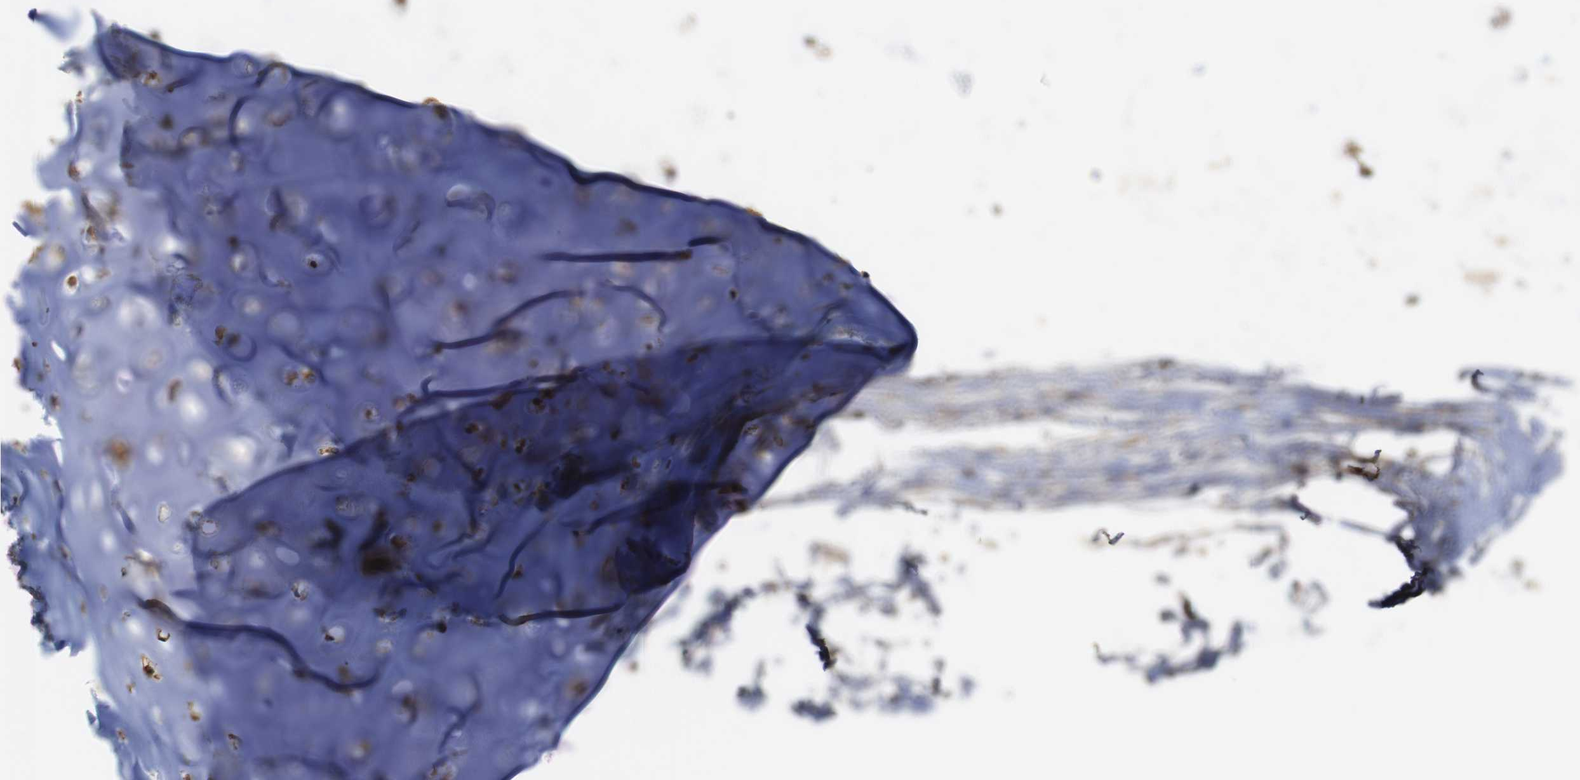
{"staining": {"intensity": "negative", "quantity": "none", "location": "none"}, "tissue": "adipose tissue", "cell_type": "Adipocytes", "image_type": "normal", "snomed": [{"axis": "morphology", "description": "Normal tissue, NOS"}, {"axis": "topography", "description": "Bronchus"}], "caption": "The immunohistochemistry (IHC) photomicrograph has no significant staining in adipocytes of adipose tissue.", "gene": "ARHGAP24", "patient": {"sex": "female", "age": 73}}